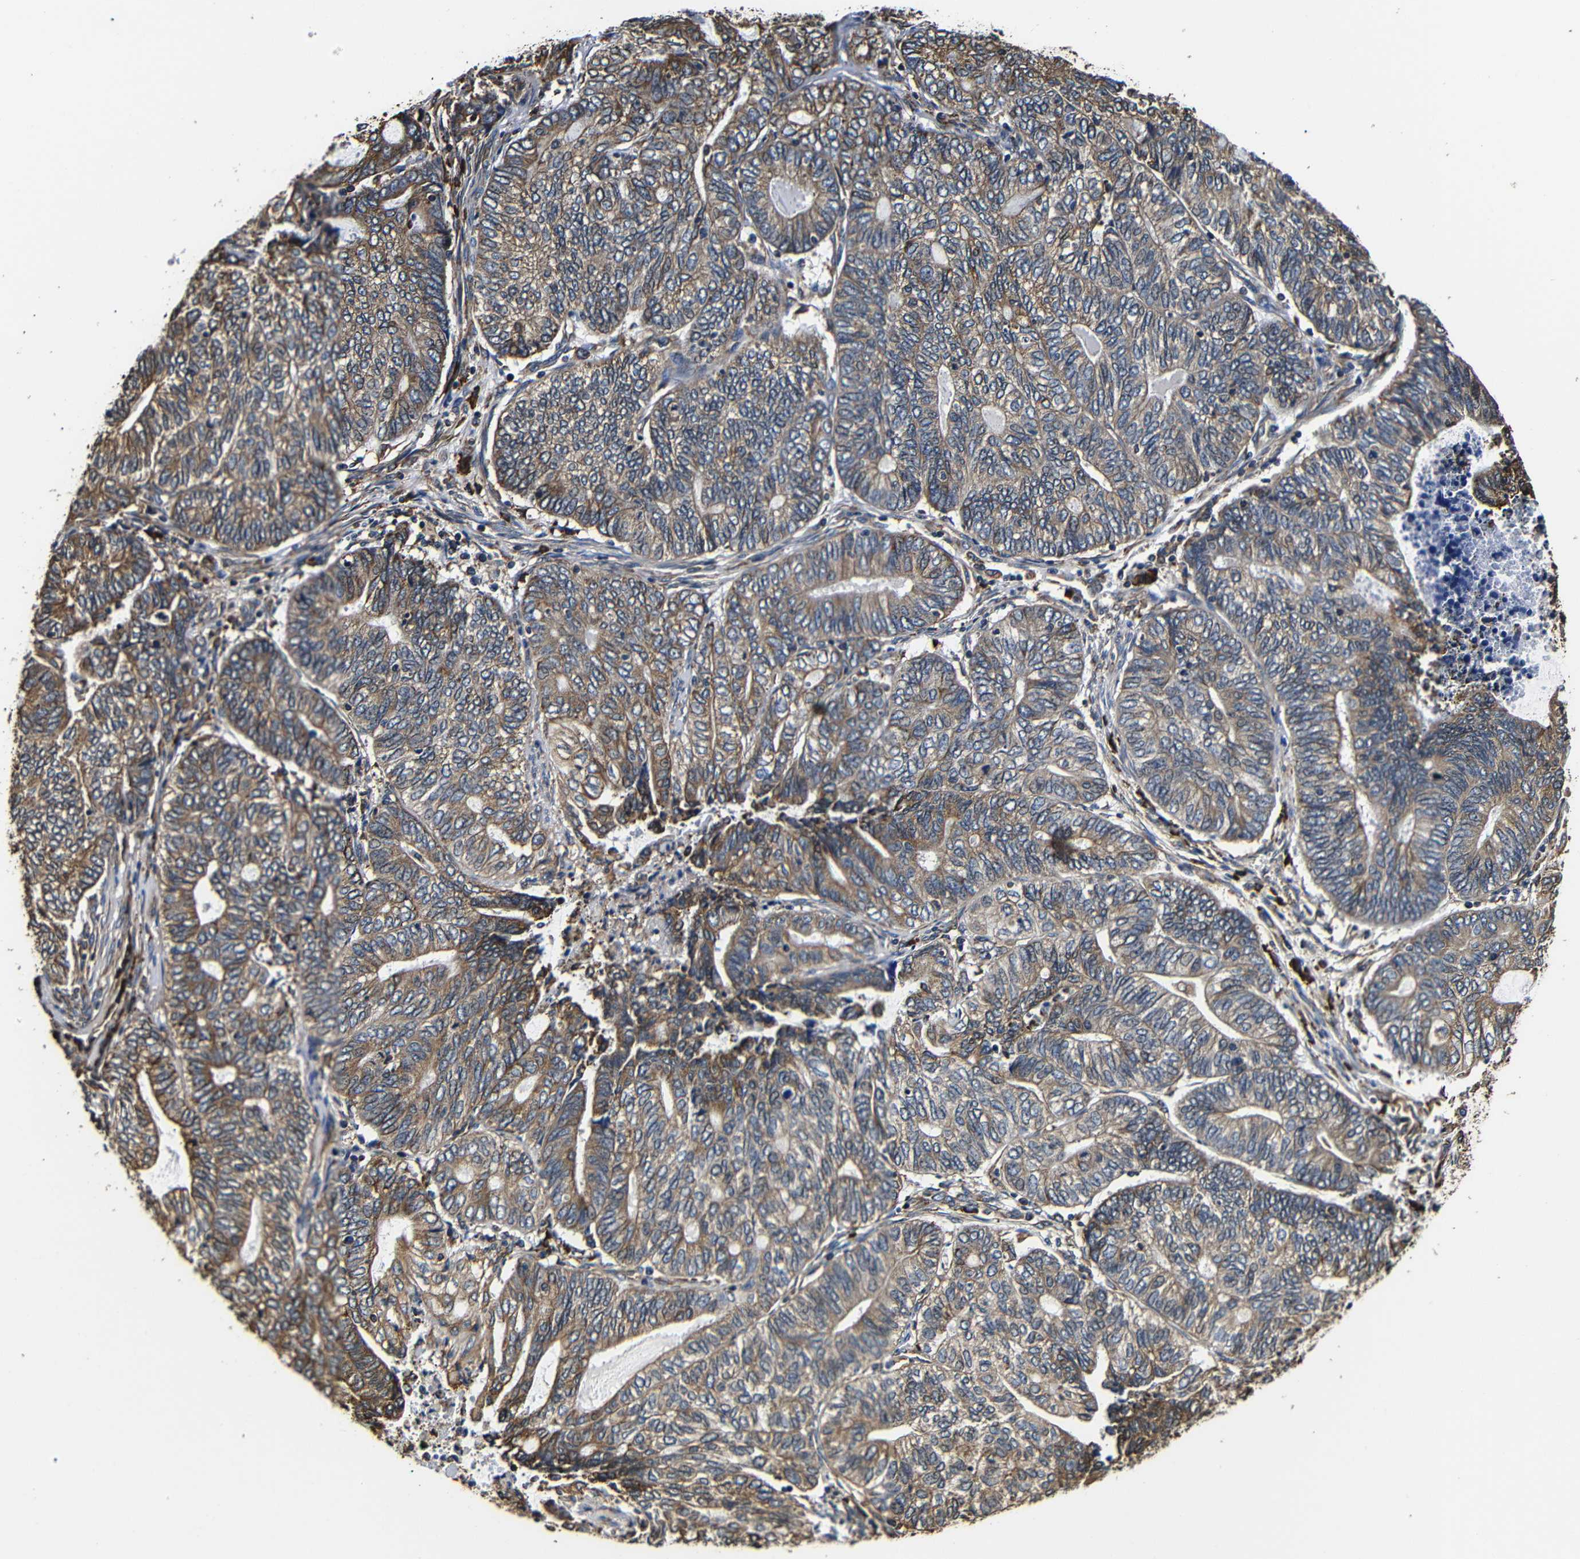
{"staining": {"intensity": "weak", "quantity": ">75%", "location": "cytoplasmic/membranous"}, "tissue": "endometrial cancer", "cell_type": "Tumor cells", "image_type": "cancer", "snomed": [{"axis": "morphology", "description": "Adenocarcinoma, NOS"}, {"axis": "topography", "description": "Uterus"}, {"axis": "topography", "description": "Endometrium"}], "caption": "Human adenocarcinoma (endometrial) stained with a protein marker exhibits weak staining in tumor cells.", "gene": "HHIP", "patient": {"sex": "female", "age": 70}}